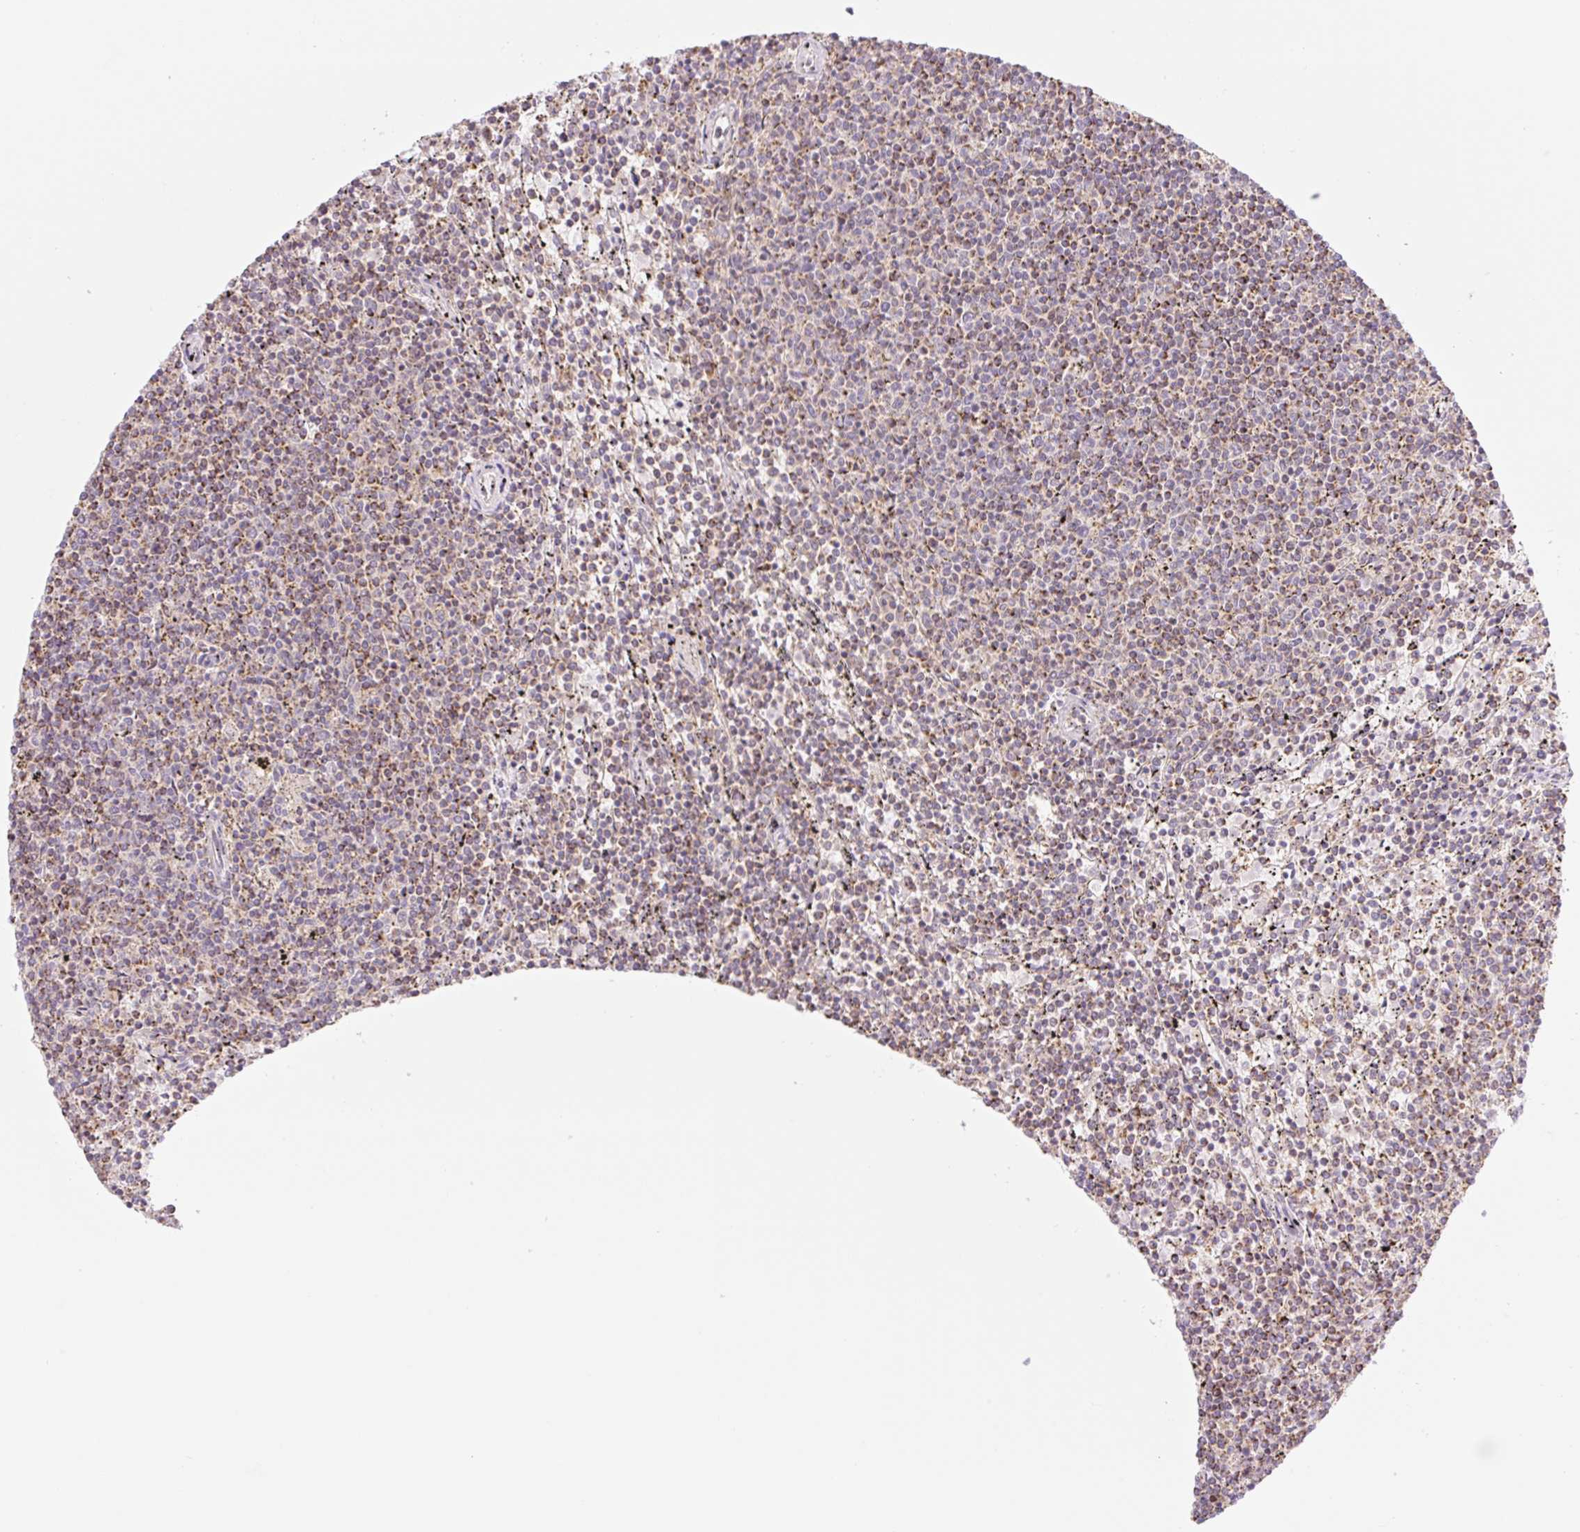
{"staining": {"intensity": "negative", "quantity": "none", "location": "none"}, "tissue": "lymphoma", "cell_type": "Tumor cells", "image_type": "cancer", "snomed": [{"axis": "morphology", "description": "Malignant lymphoma, non-Hodgkin's type, Low grade"}, {"axis": "topography", "description": "Spleen"}], "caption": "The photomicrograph exhibits no staining of tumor cells in lymphoma.", "gene": "GOSR2", "patient": {"sex": "female", "age": 50}}